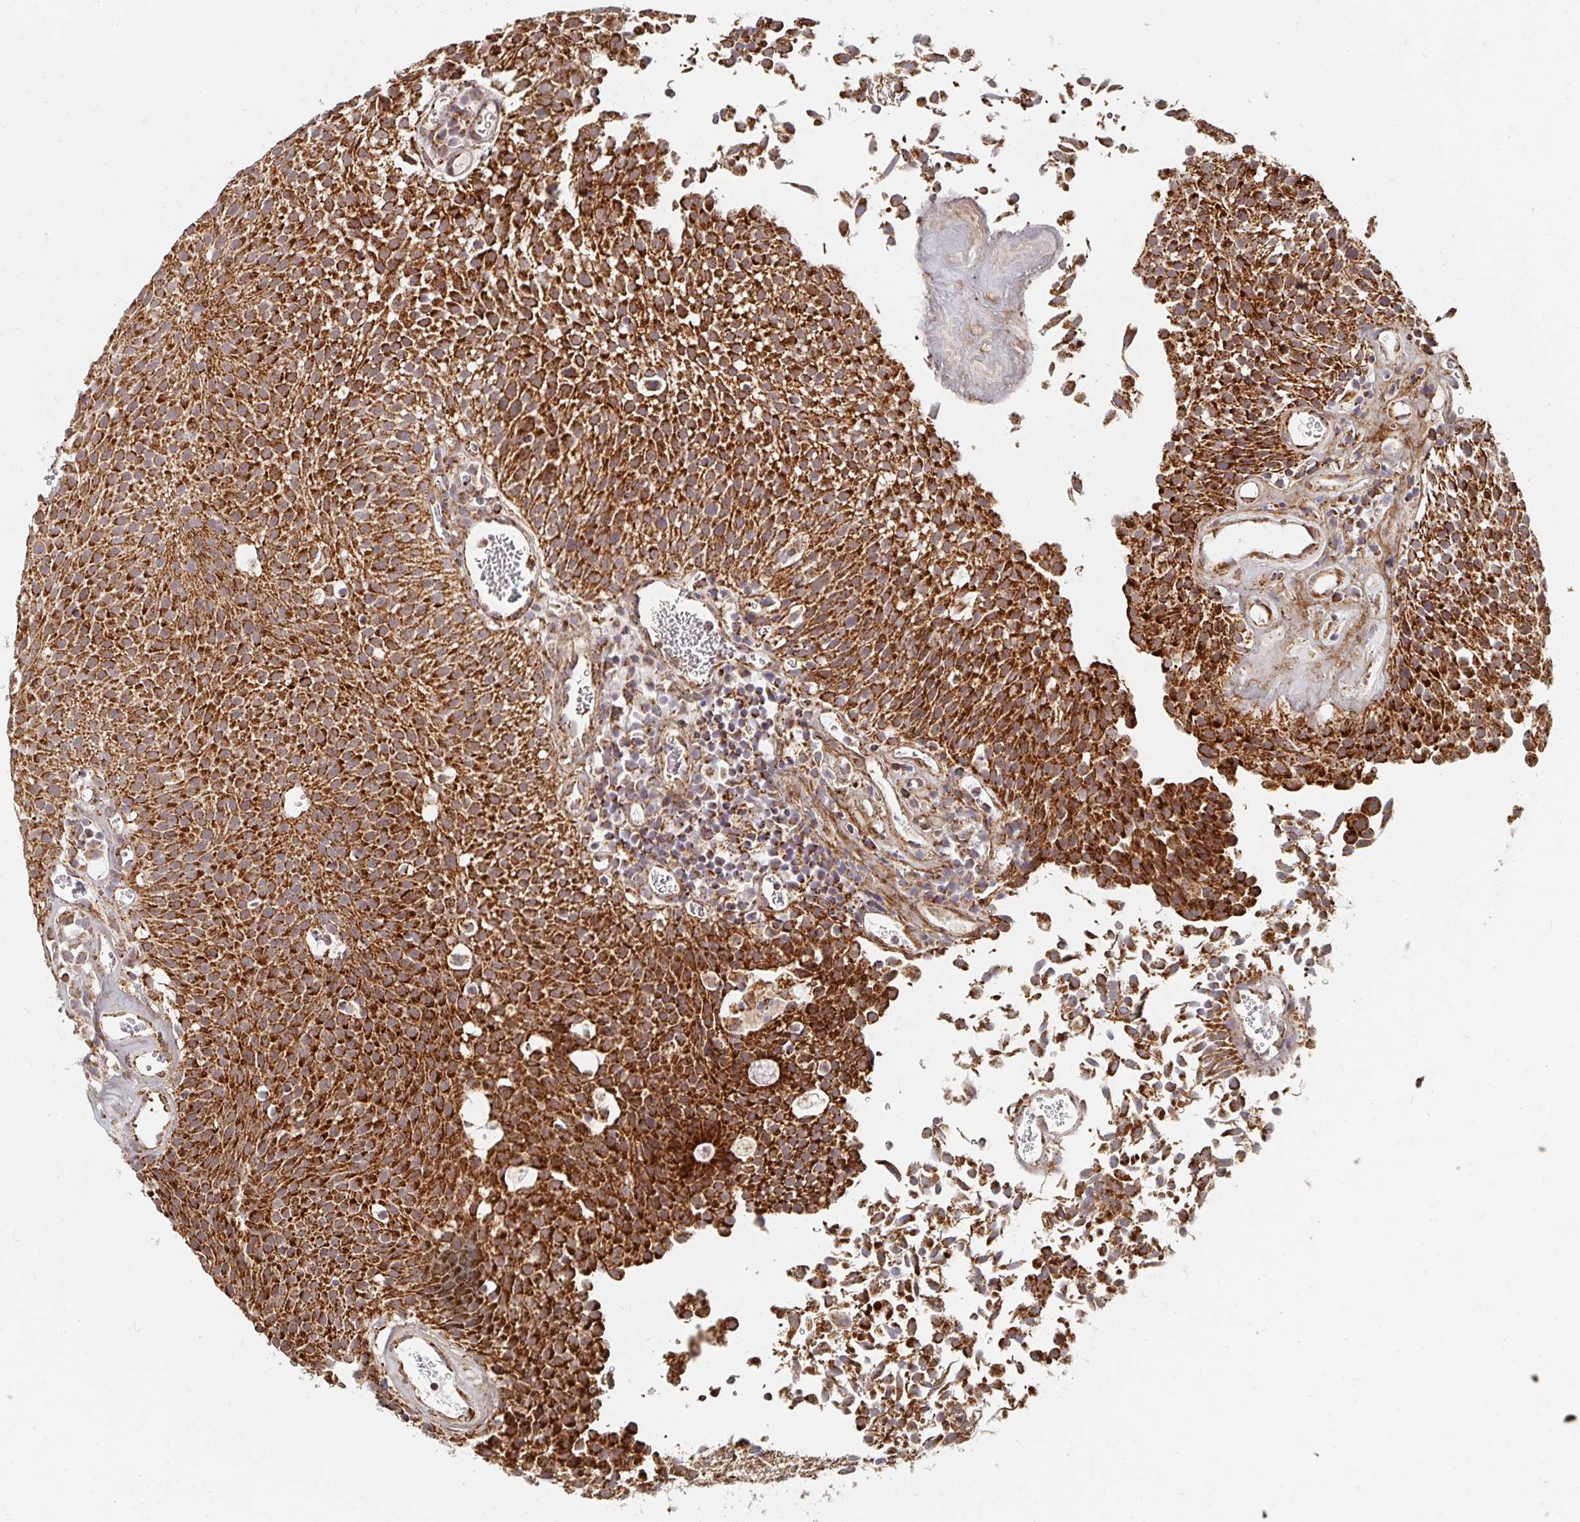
{"staining": {"intensity": "strong", "quantity": ">75%", "location": "cytoplasmic/membranous"}, "tissue": "urothelial cancer", "cell_type": "Tumor cells", "image_type": "cancer", "snomed": [{"axis": "morphology", "description": "Urothelial carcinoma, Low grade"}, {"axis": "topography", "description": "Urinary bladder"}], "caption": "A micrograph showing strong cytoplasmic/membranous staining in about >75% of tumor cells in urothelial cancer, as visualized by brown immunohistochemical staining.", "gene": "MAVS", "patient": {"sex": "female", "age": 79}}